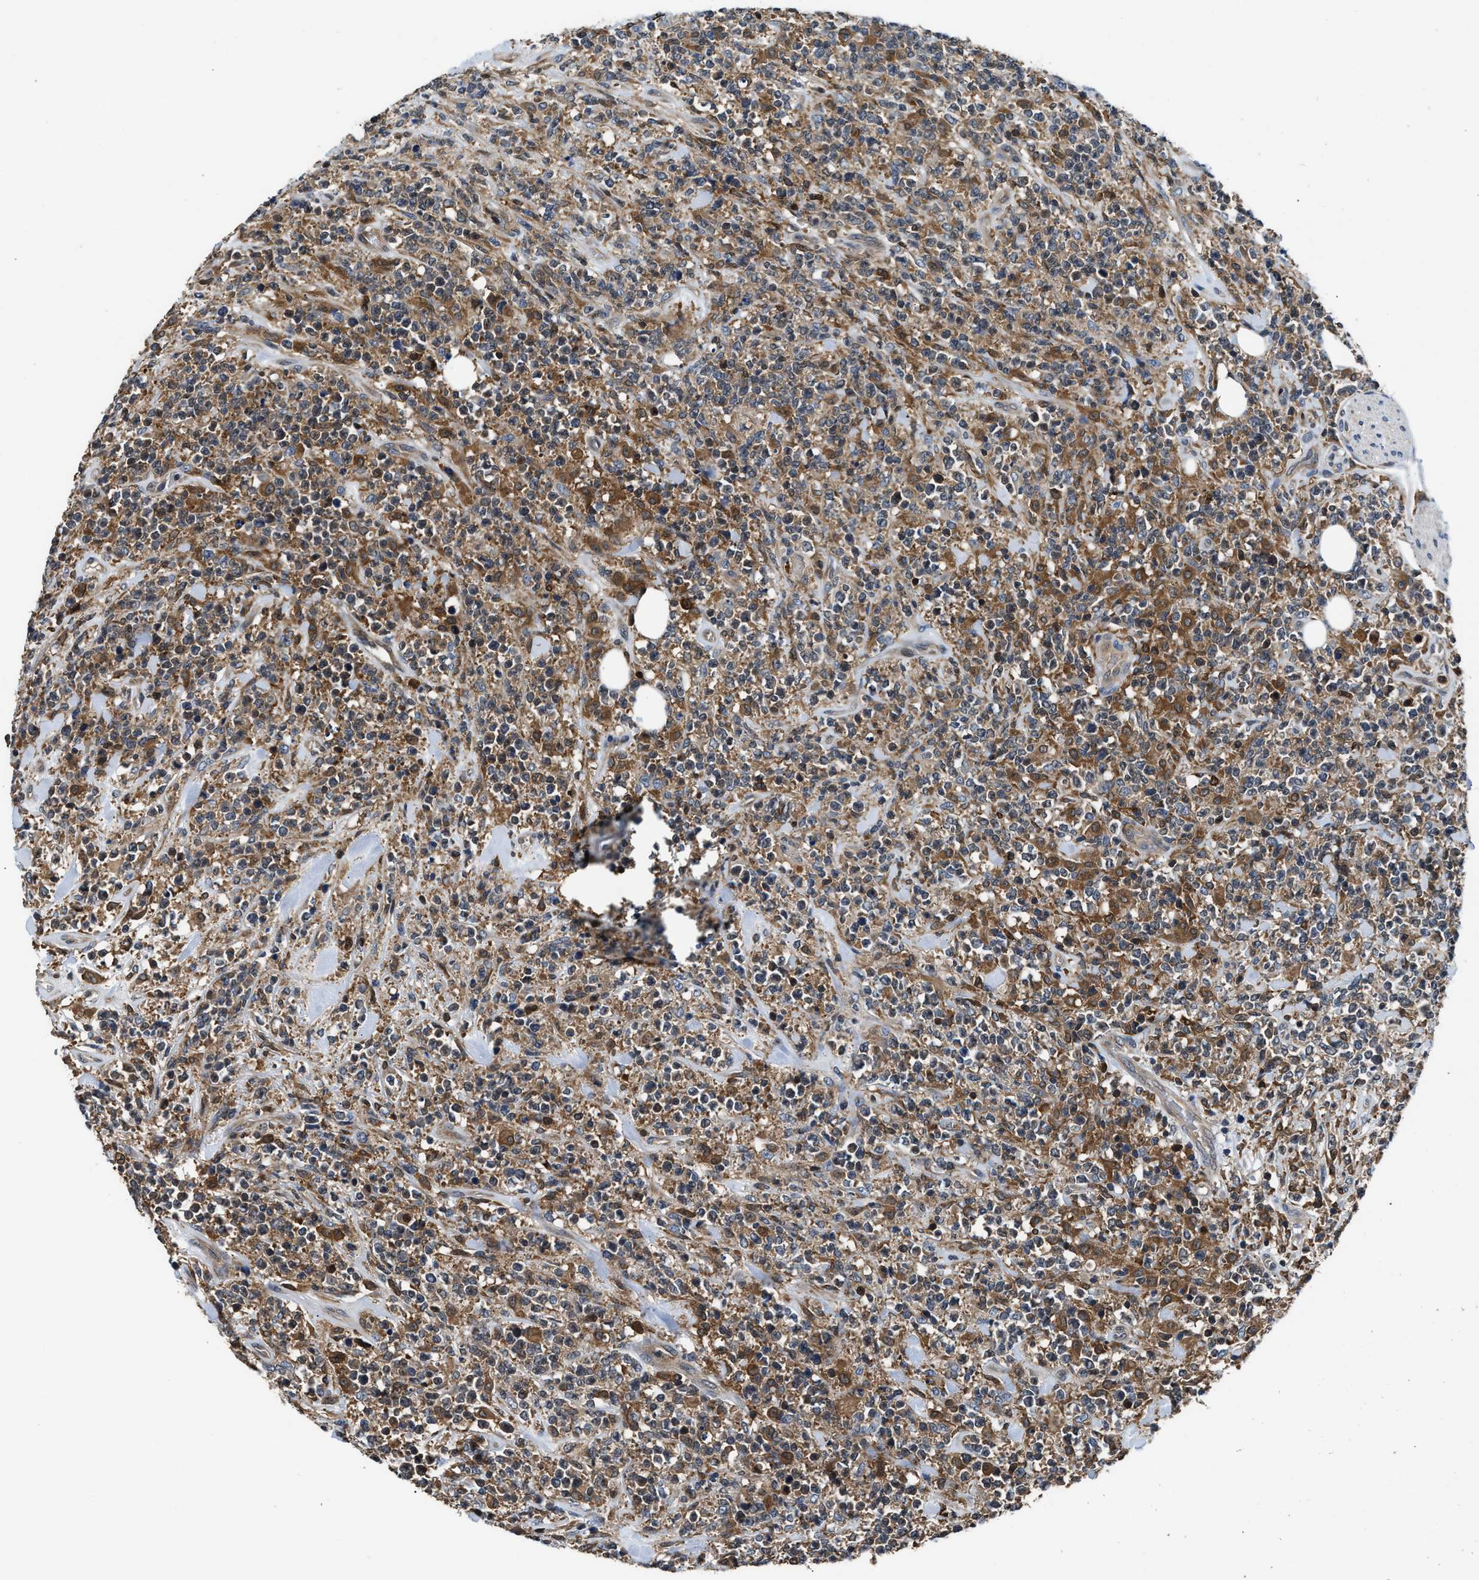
{"staining": {"intensity": "moderate", "quantity": ">75%", "location": "cytoplasmic/membranous"}, "tissue": "lymphoma", "cell_type": "Tumor cells", "image_type": "cancer", "snomed": [{"axis": "morphology", "description": "Malignant lymphoma, non-Hodgkin's type, High grade"}, {"axis": "topography", "description": "Soft tissue"}], "caption": "IHC of human high-grade malignant lymphoma, non-Hodgkin's type displays medium levels of moderate cytoplasmic/membranous staining in approximately >75% of tumor cells.", "gene": "OSTF1", "patient": {"sex": "male", "age": 18}}